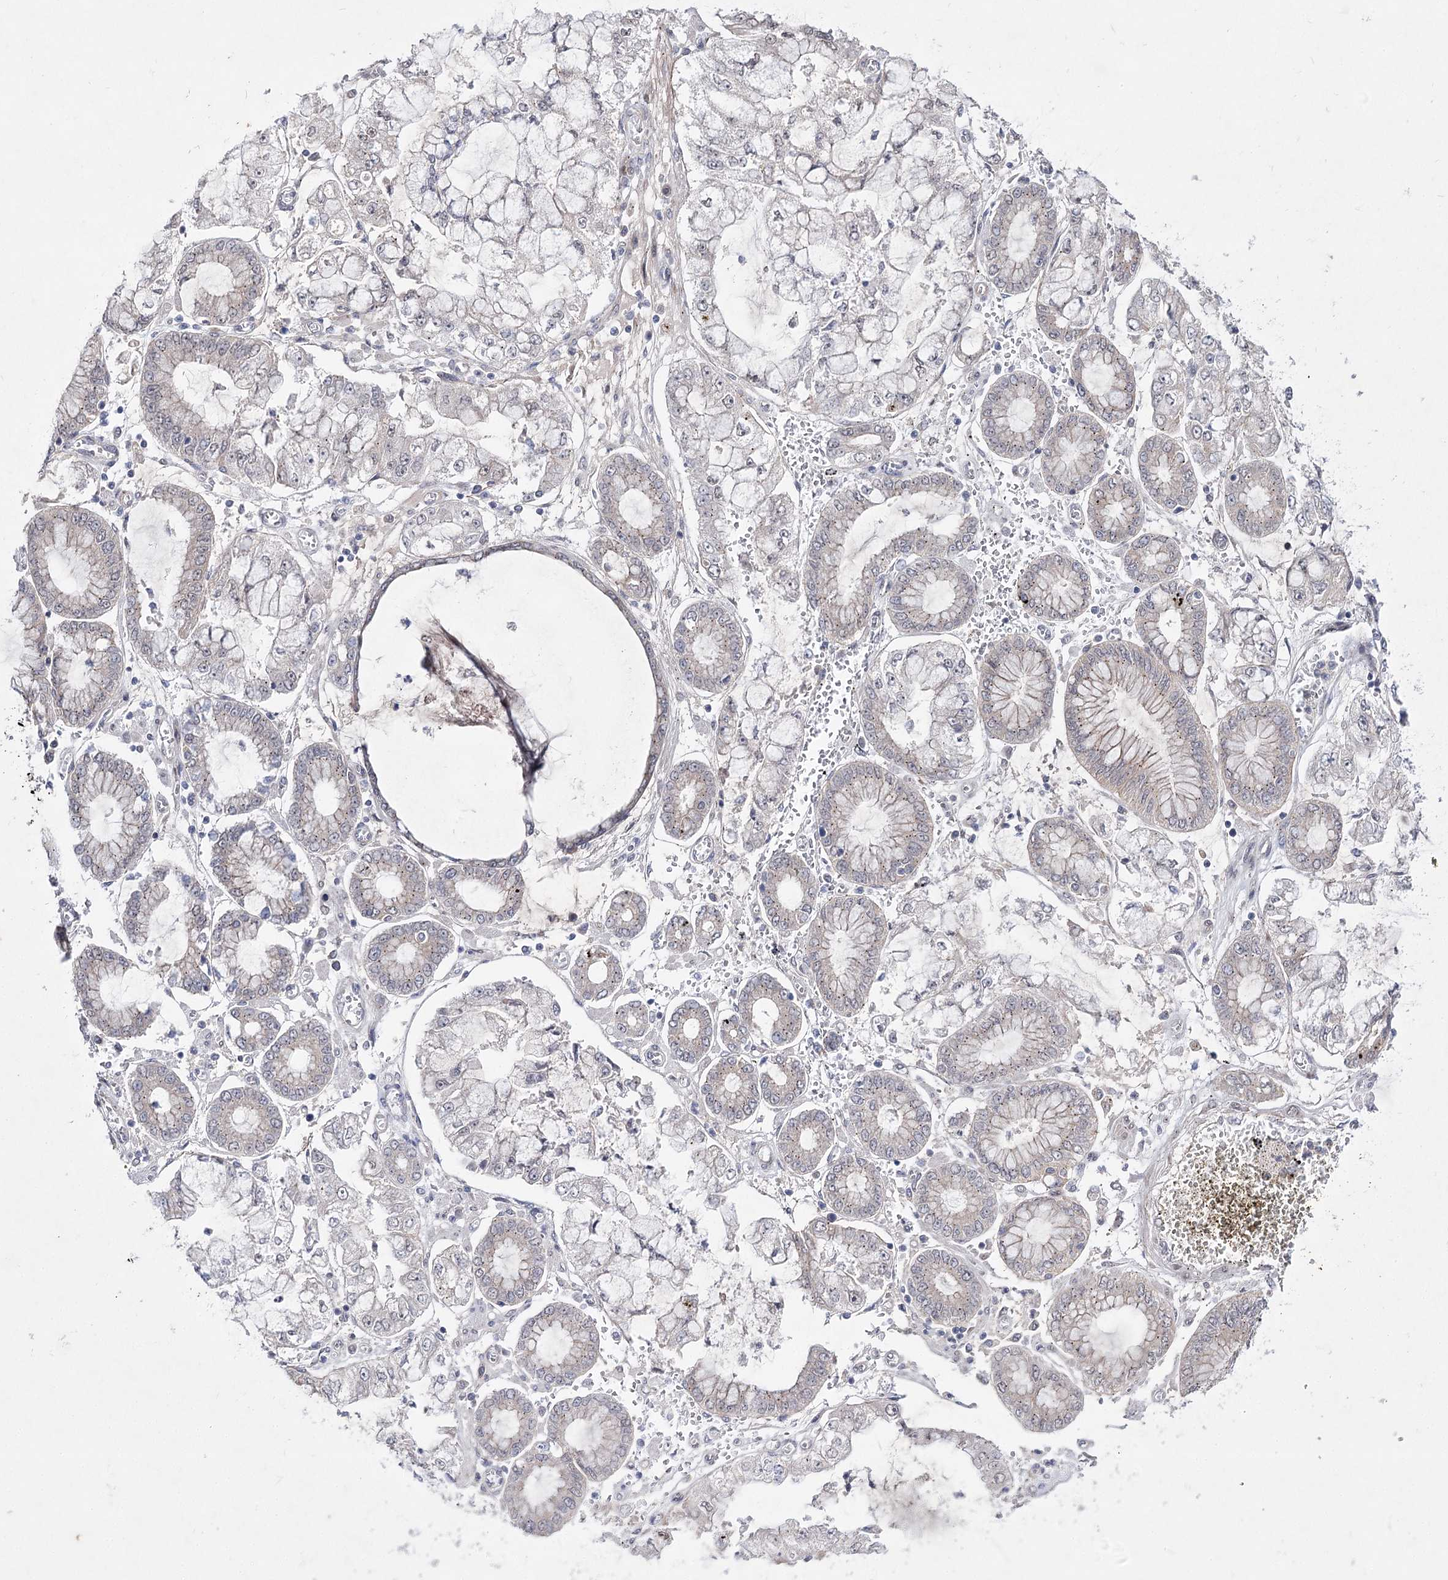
{"staining": {"intensity": "negative", "quantity": "none", "location": "none"}, "tissue": "stomach cancer", "cell_type": "Tumor cells", "image_type": "cancer", "snomed": [{"axis": "morphology", "description": "Adenocarcinoma, NOS"}, {"axis": "topography", "description": "Stomach"}], "caption": "Tumor cells show no significant protein staining in stomach cancer.", "gene": "ARHGAP32", "patient": {"sex": "male", "age": 76}}